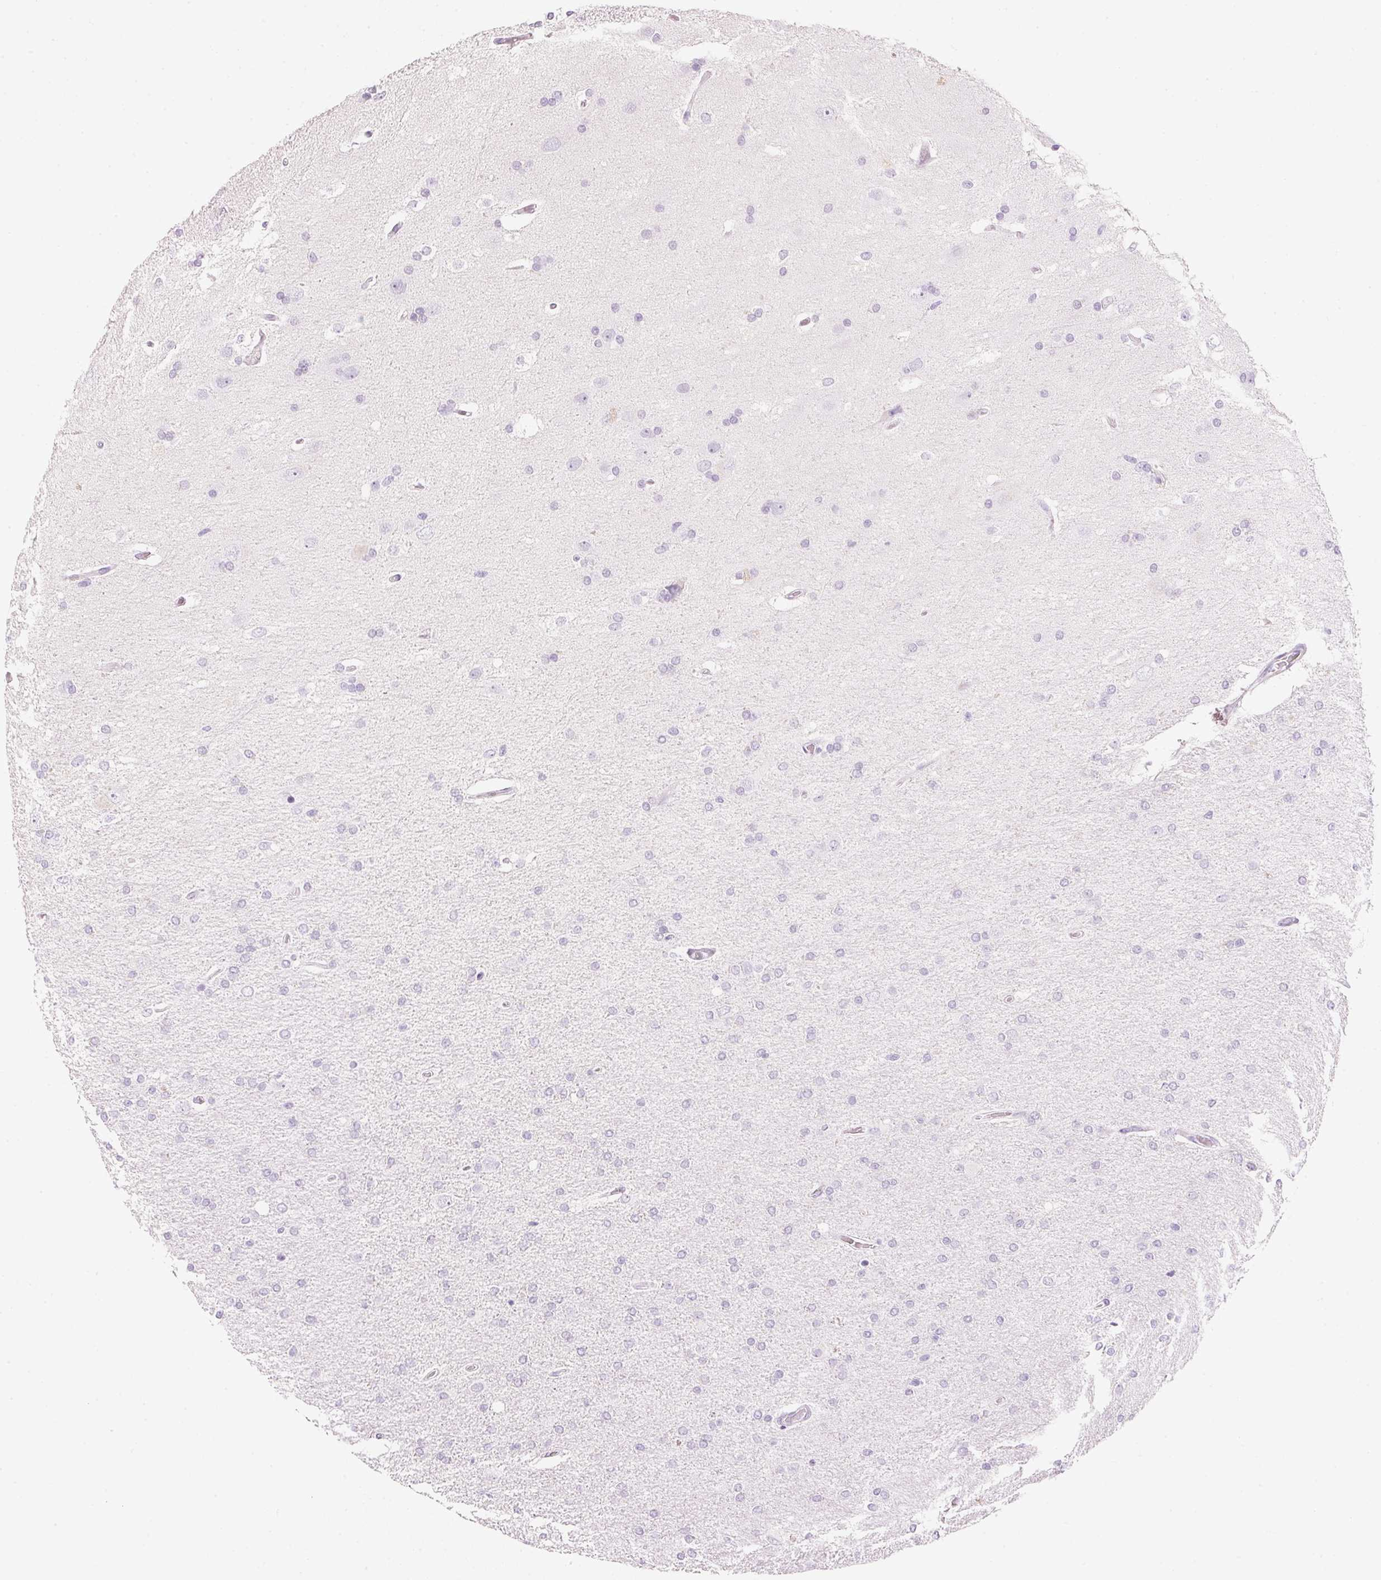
{"staining": {"intensity": "negative", "quantity": "none", "location": "none"}, "tissue": "glioma", "cell_type": "Tumor cells", "image_type": "cancer", "snomed": [{"axis": "morphology", "description": "Glioma, malignant, High grade"}, {"axis": "topography", "description": "Cerebral cortex"}], "caption": "The immunohistochemistry (IHC) micrograph has no significant expression in tumor cells of malignant high-grade glioma tissue. (DAB (3,3'-diaminobenzidine) IHC visualized using brightfield microscopy, high magnification).", "gene": "IGFBP1", "patient": {"sex": "male", "age": 70}}